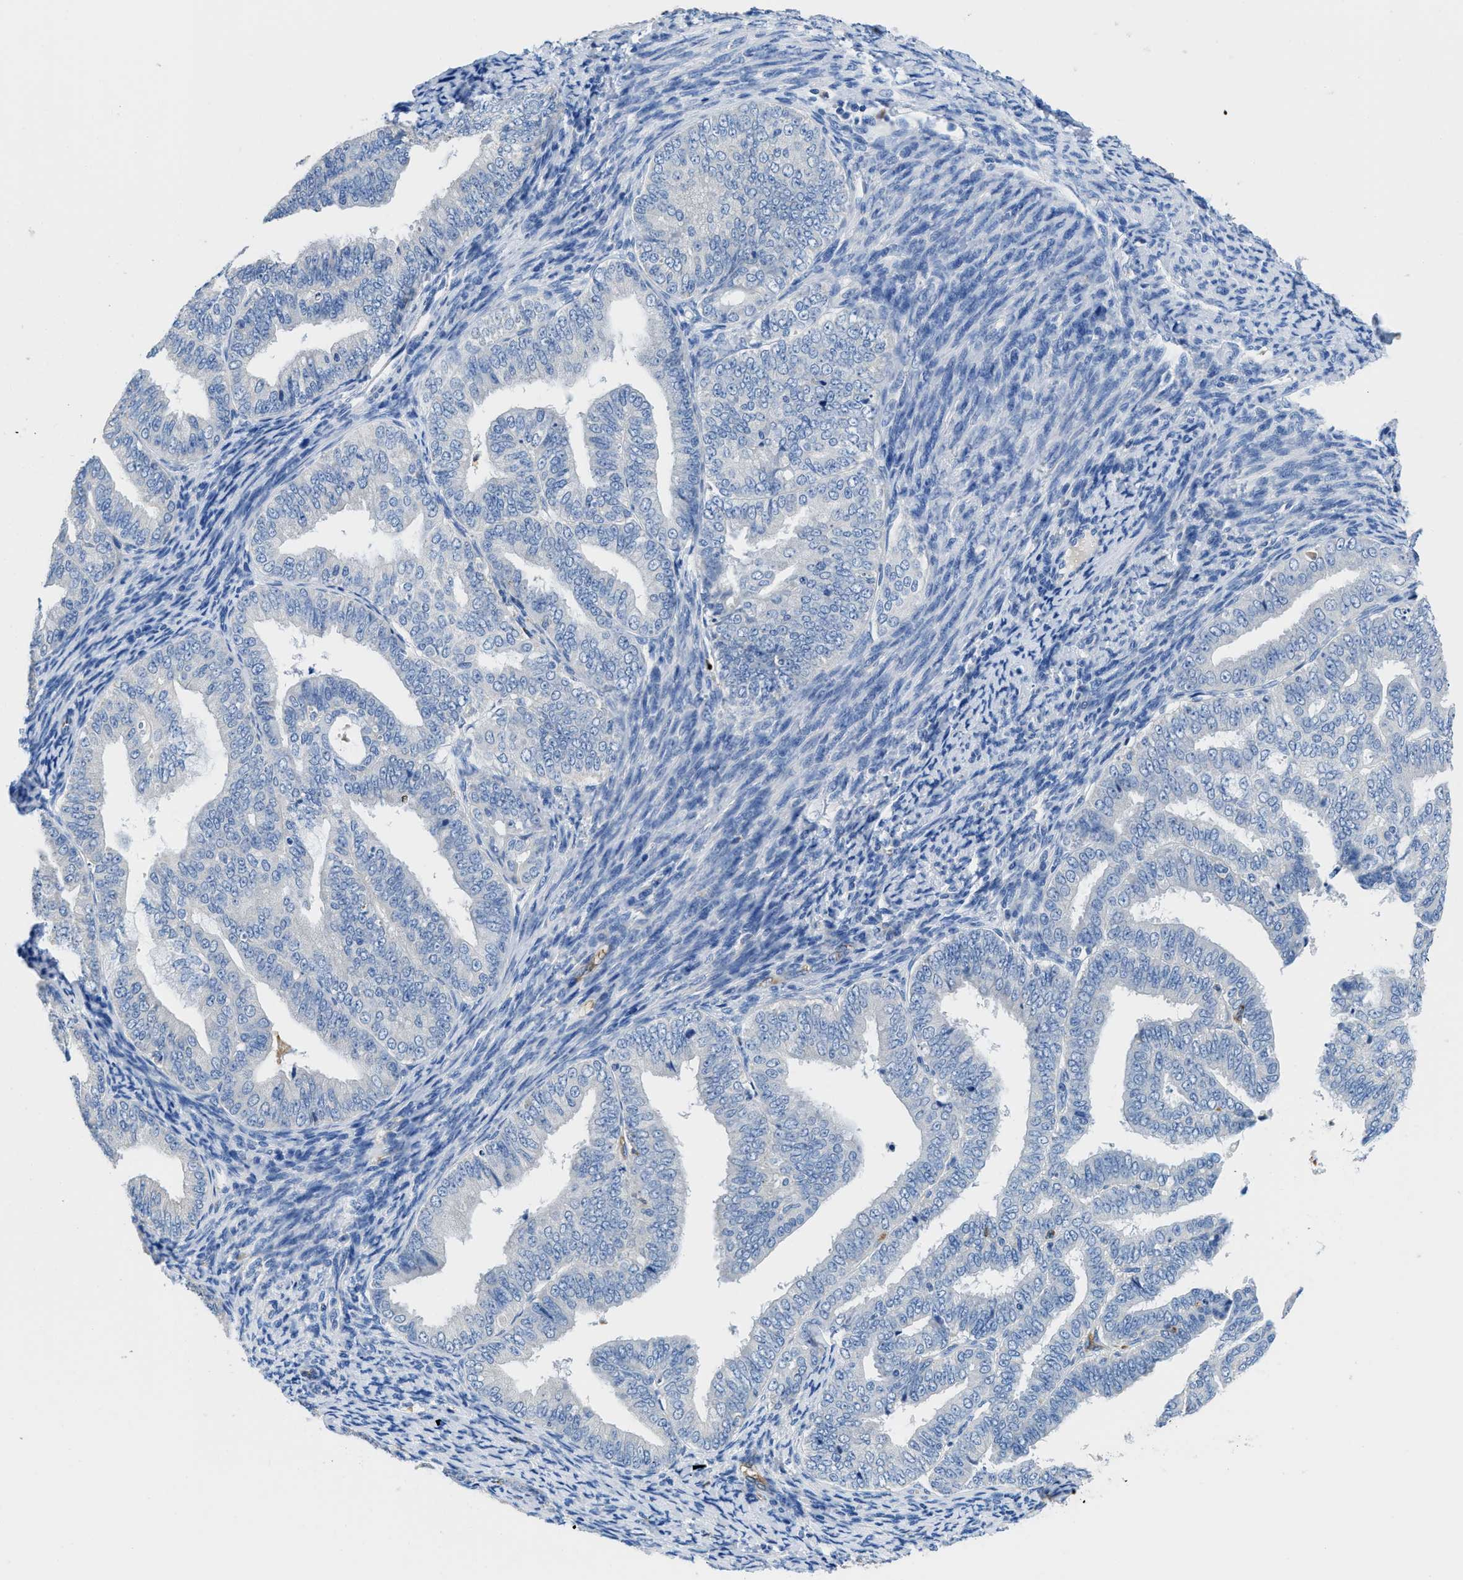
{"staining": {"intensity": "negative", "quantity": "none", "location": "none"}, "tissue": "endometrial cancer", "cell_type": "Tumor cells", "image_type": "cancer", "snomed": [{"axis": "morphology", "description": "Adenocarcinoma, NOS"}, {"axis": "topography", "description": "Endometrium"}], "caption": "Endometrial cancer was stained to show a protein in brown. There is no significant expression in tumor cells.", "gene": "NEB", "patient": {"sex": "female", "age": 63}}